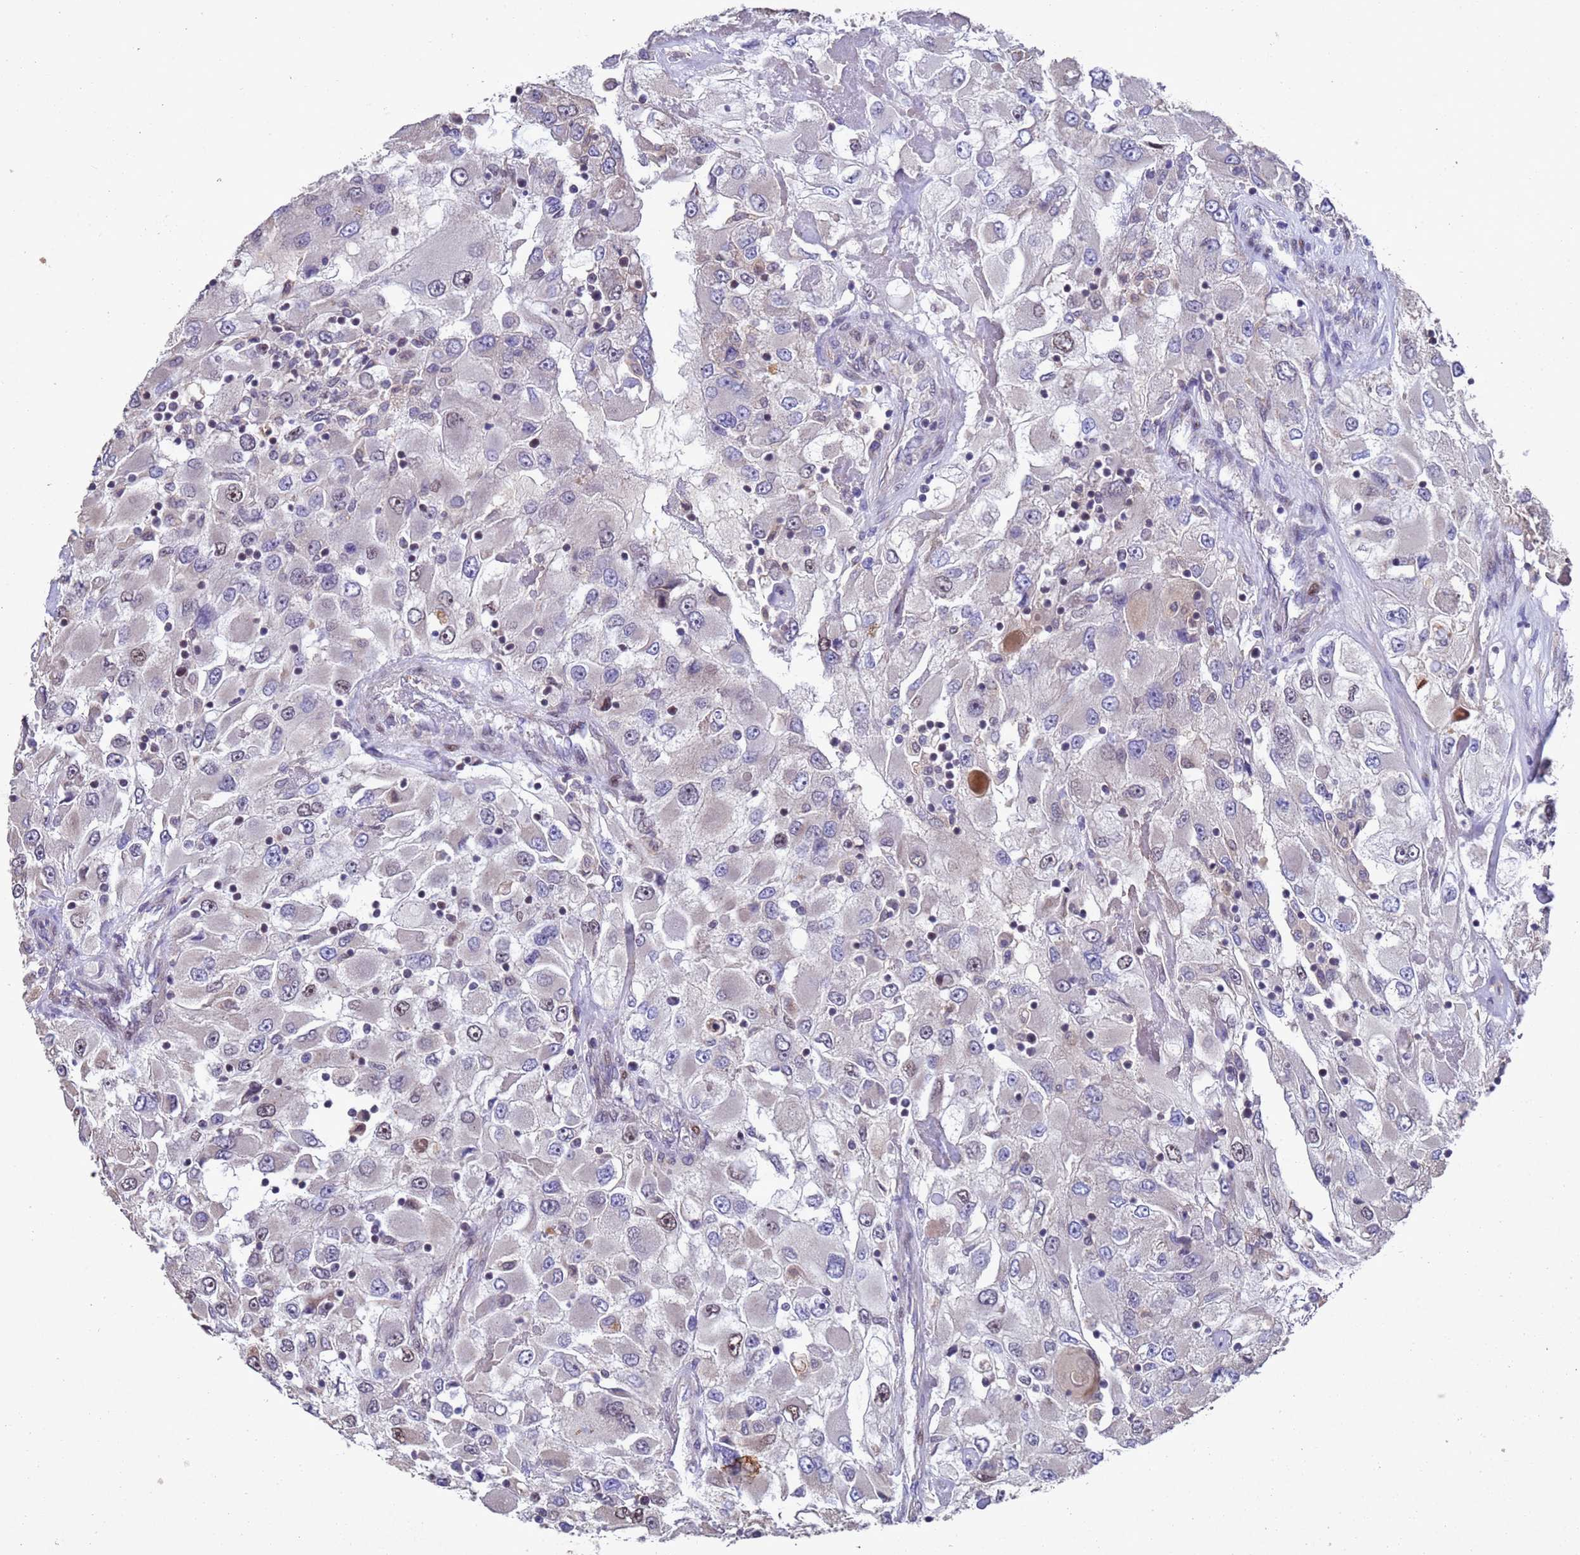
{"staining": {"intensity": "weak", "quantity": "<25%", "location": "nuclear"}, "tissue": "renal cancer", "cell_type": "Tumor cells", "image_type": "cancer", "snomed": [{"axis": "morphology", "description": "Adenocarcinoma, NOS"}, {"axis": "topography", "description": "Kidney"}], "caption": "Tumor cells are negative for protein expression in human renal cancer (adenocarcinoma).", "gene": "TBK1", "patient": {"sex": "female", "age": 52}}